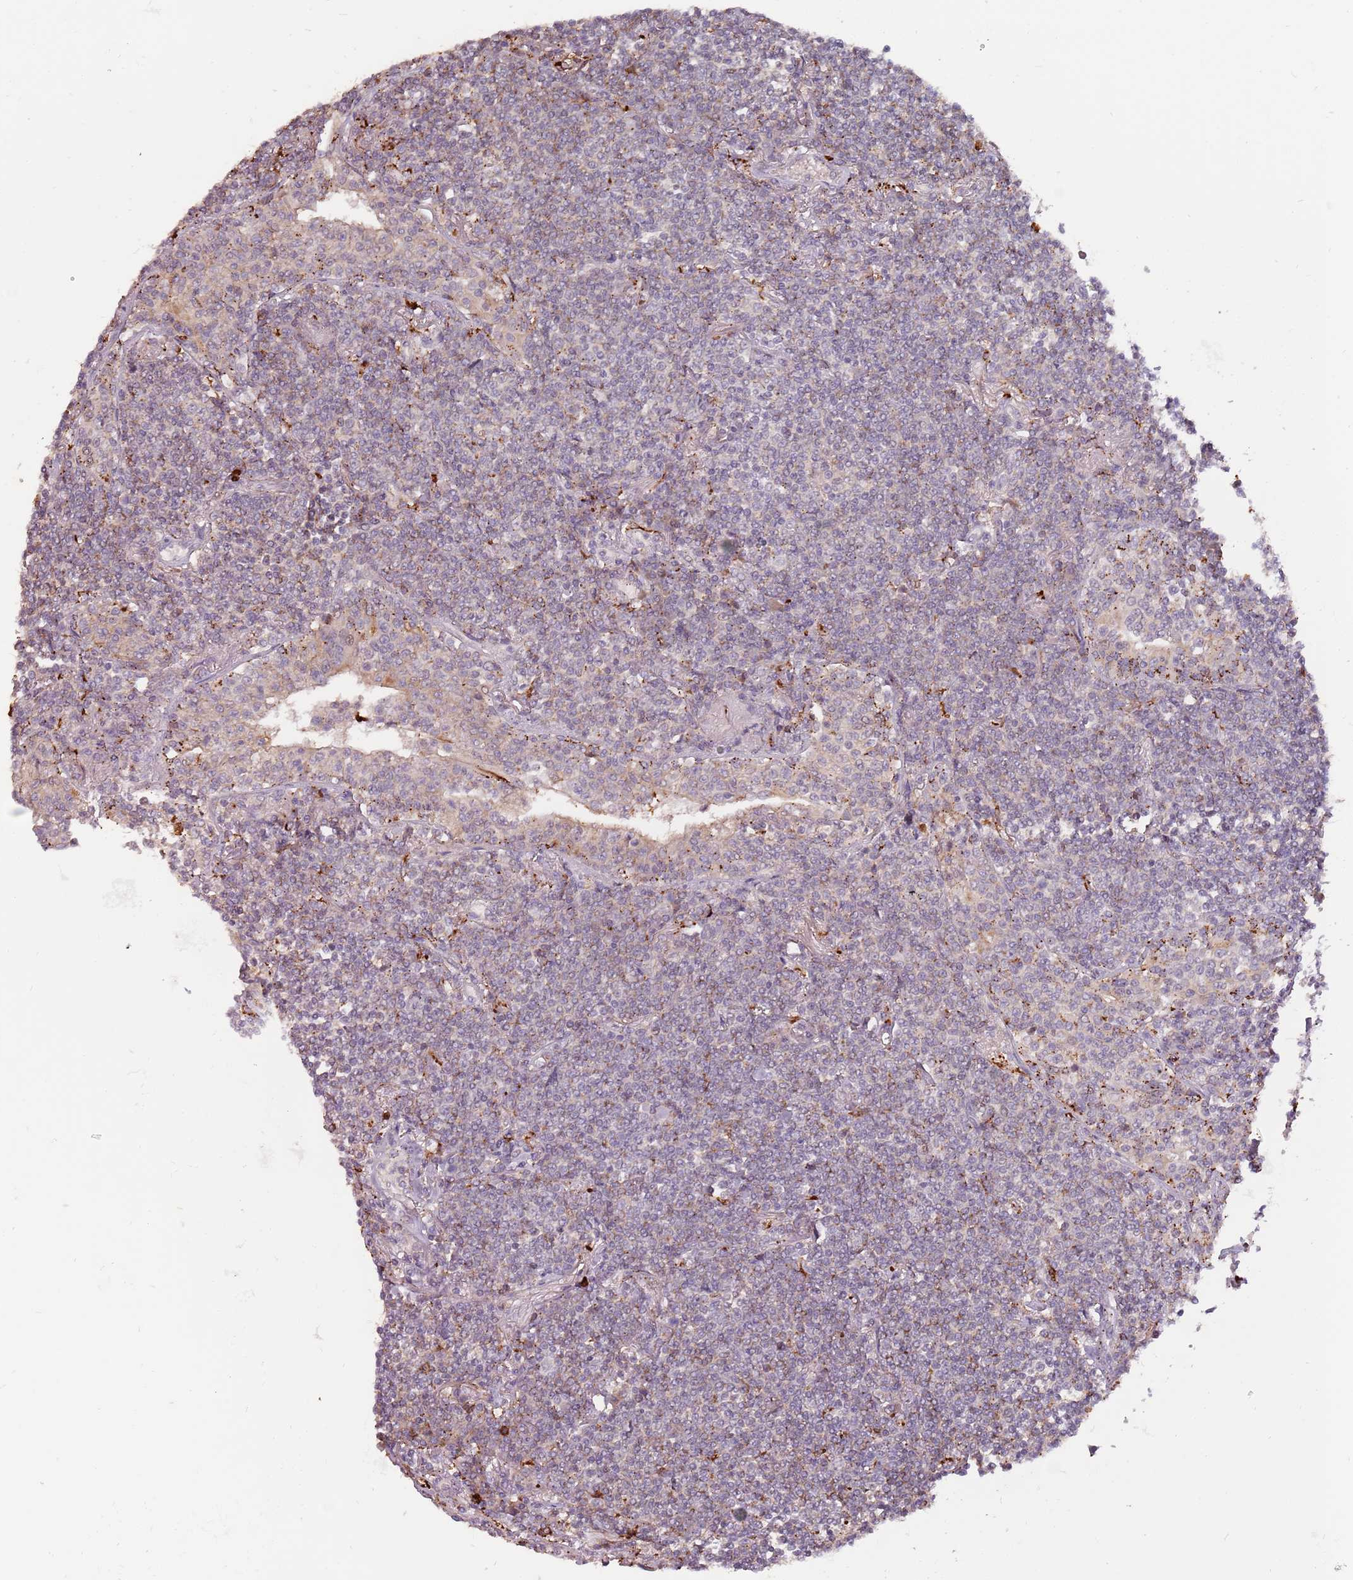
{"staining": {"intensity": "negative", "quantity": "none", "location": "none"}, "tissue": "lymphoma", "cell_type": "Tumor cells", "image_type": "cancer", "snomed": [{"axis": "morphology", "description": "Malignant lymphoma, non-Hodgkin's type, Low grade"}, {"axis": "topography", "description": "Lung"}], "caption": "Immunohistochemical staining of low-grade malignant lymphoma, non-Hodgkin's type demonstrates no significant positivity in tumor cells. (Immunohistochemistry, brightfield microscopy, high magnification).", "gene": "ULK3", "patient": {"sex": "female", "age": 71}}